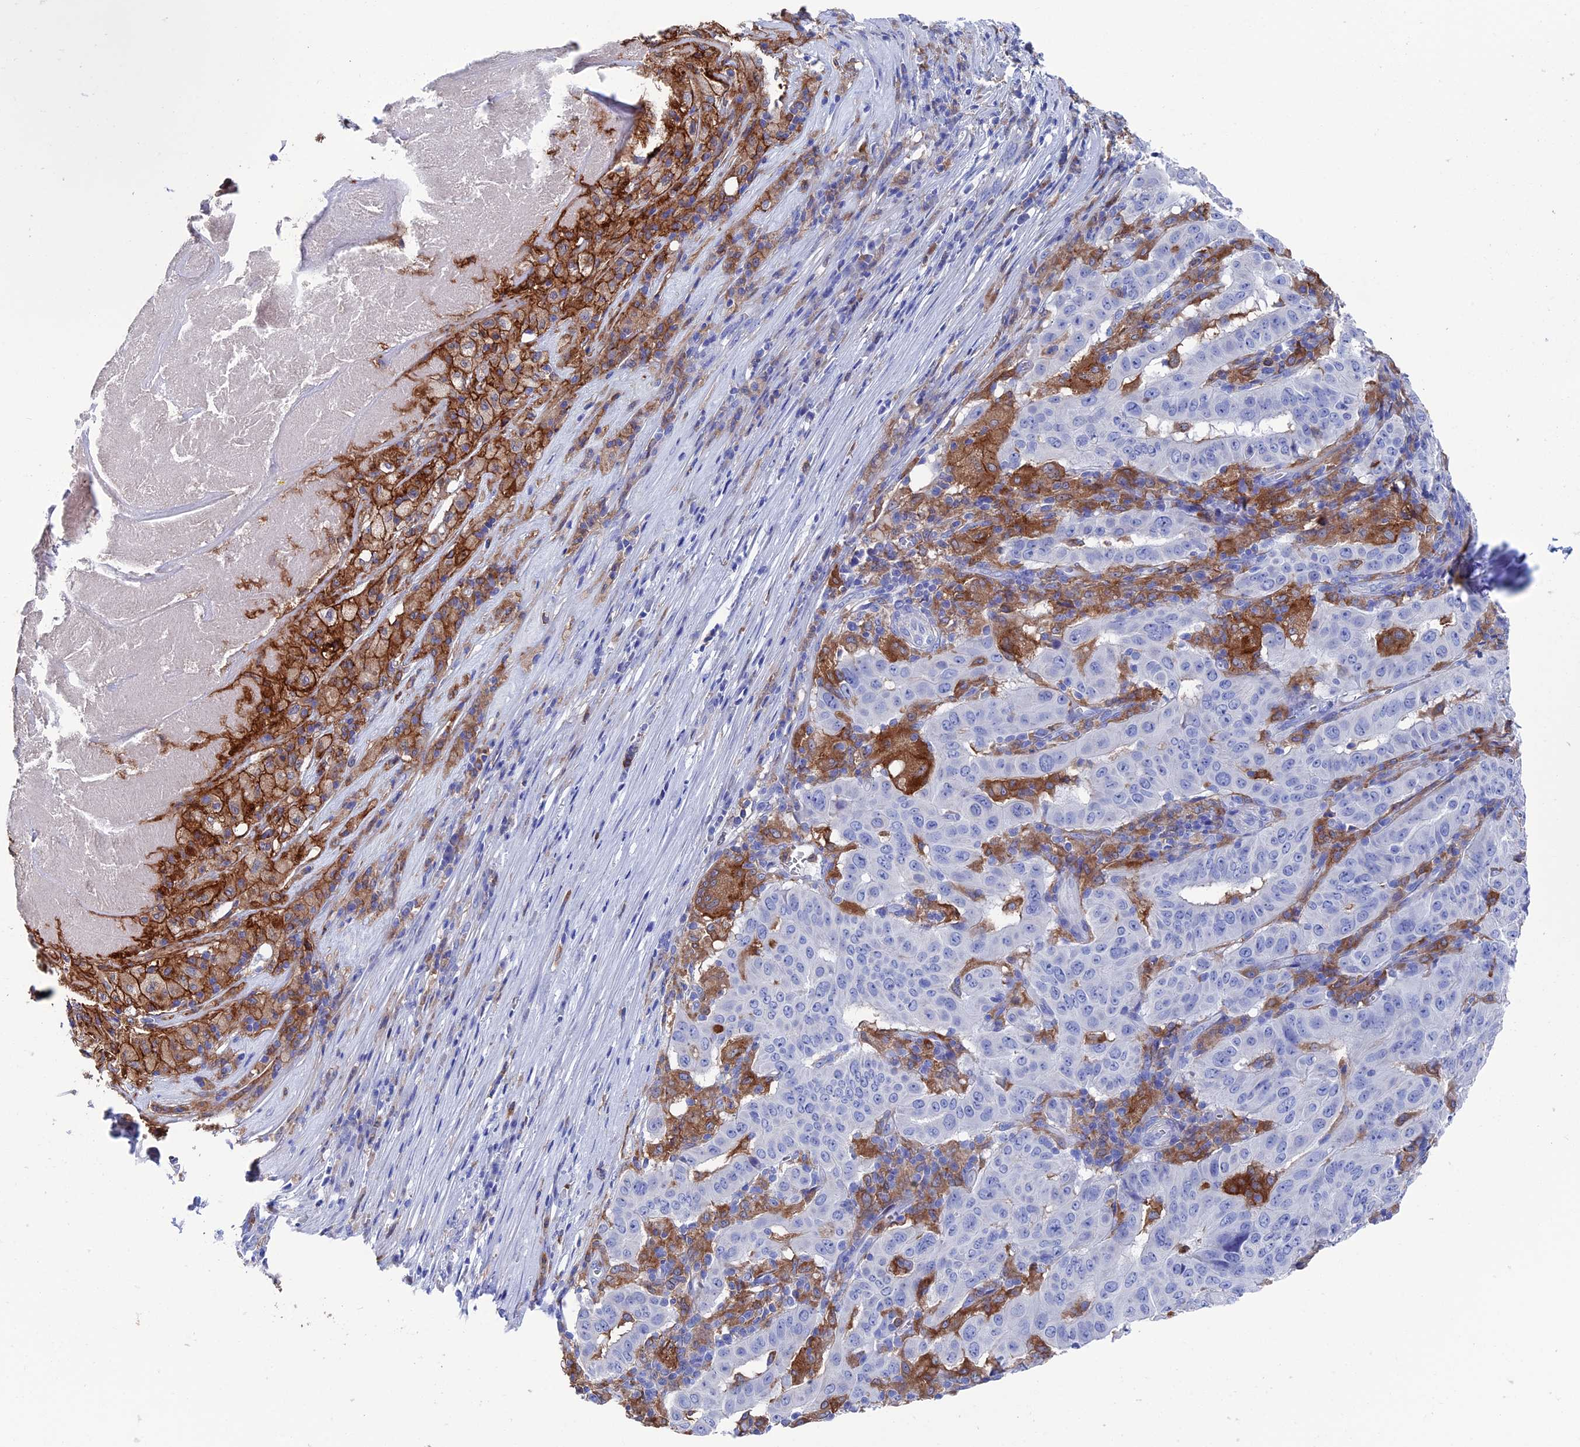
{"staining": {"intensity": "negative", "quantity": "none", "location": "none"}, "tissue": "pancreatic cancer", "cell_type": "Tumor cells", "image_type": "cancer", "snomed": [{"axis": "morphology", "description": "Adenocarcinoma, NOS"}, {"axis": "topography", "description": "Pancreas"}], "caption": "The image displays no staining of tumor cells in pancreatic cancer (adenocarcinoma).", "gene": "TYROBP", "patient": {"sex": "male", "age": 63}}